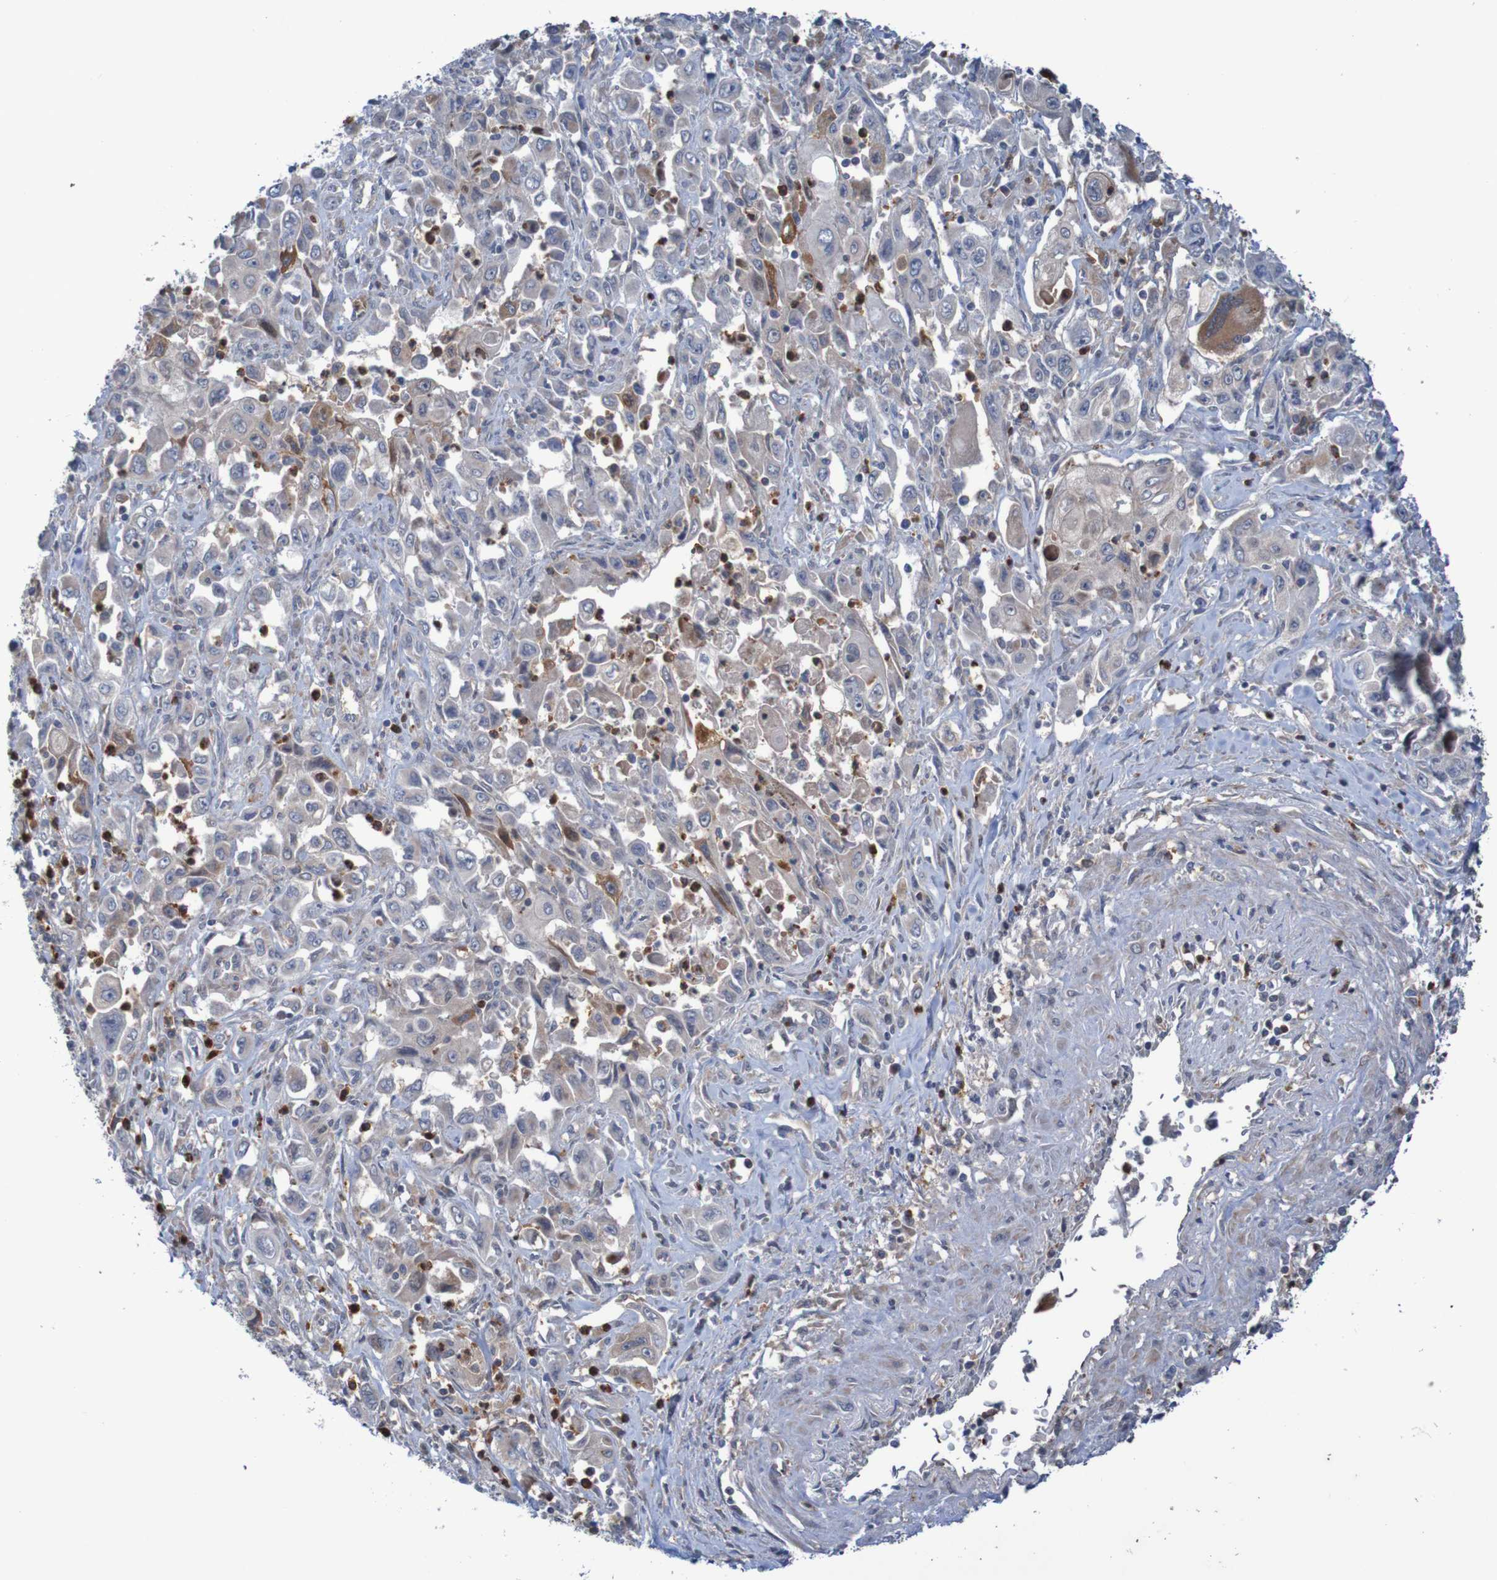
{"staining": {"intensity": "weak", "quantity": ">75%", "location": "cytoplasmic/membranous"}, "tissue": "pancreatic cancer", "cell_type": "Tumor cells", "image_type": "cancer", "snomed": [{"axis": "morphology", "description": "Adenocarcinoma, NOS"}, {"axis": "topography", "description": "Pancreas"}], "caption": "DAB immunohistochemical staining of human adenocarcinoma (pancreatic) reveals weak cytoplasmic/membranous protein staining in about >75% of tumor cells.", "gene": "ANGPT4", "patient": {"sex": "male", "age": 70}}